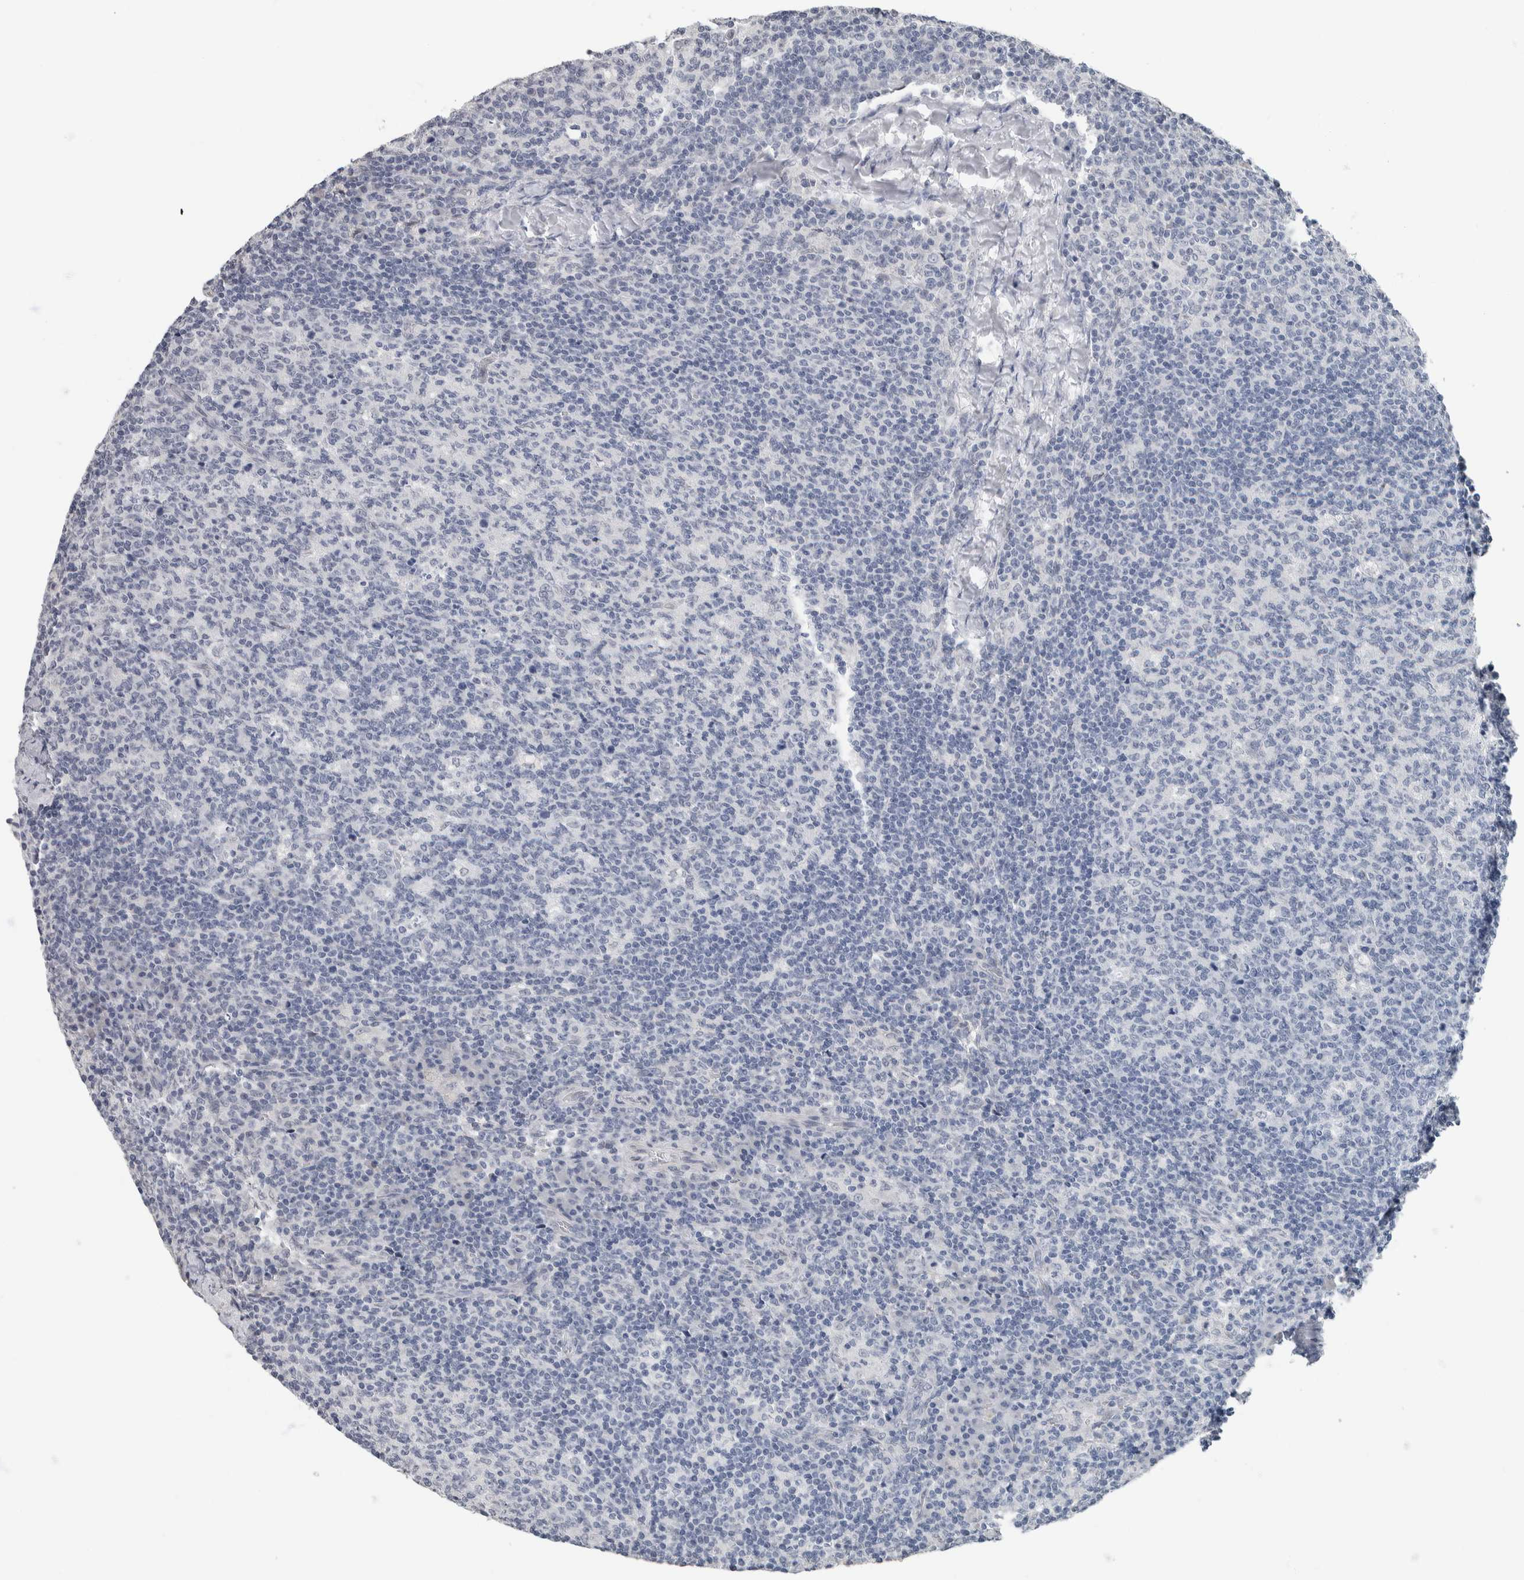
{"staining": {"intensity": "negative", "quantity": "none", "location": "none"}, "tissue": "lymph node", "cell_type": "Germinal center cells", "image_type": "normal", "snomed": [{"axis": "morphology", "description": "Normal tissue, NOS"}, {"axis": "morphology", "description": "Inflammation, NOS"}, {"axis": "topography", "description": "Lymph node"}], "caption": "DAB immunohistochemical staining of benign human lymph node displays no significant positivity in germinal center cells.", "gene": "NEFM", "patient": {"sex": "male", "age": 55}}